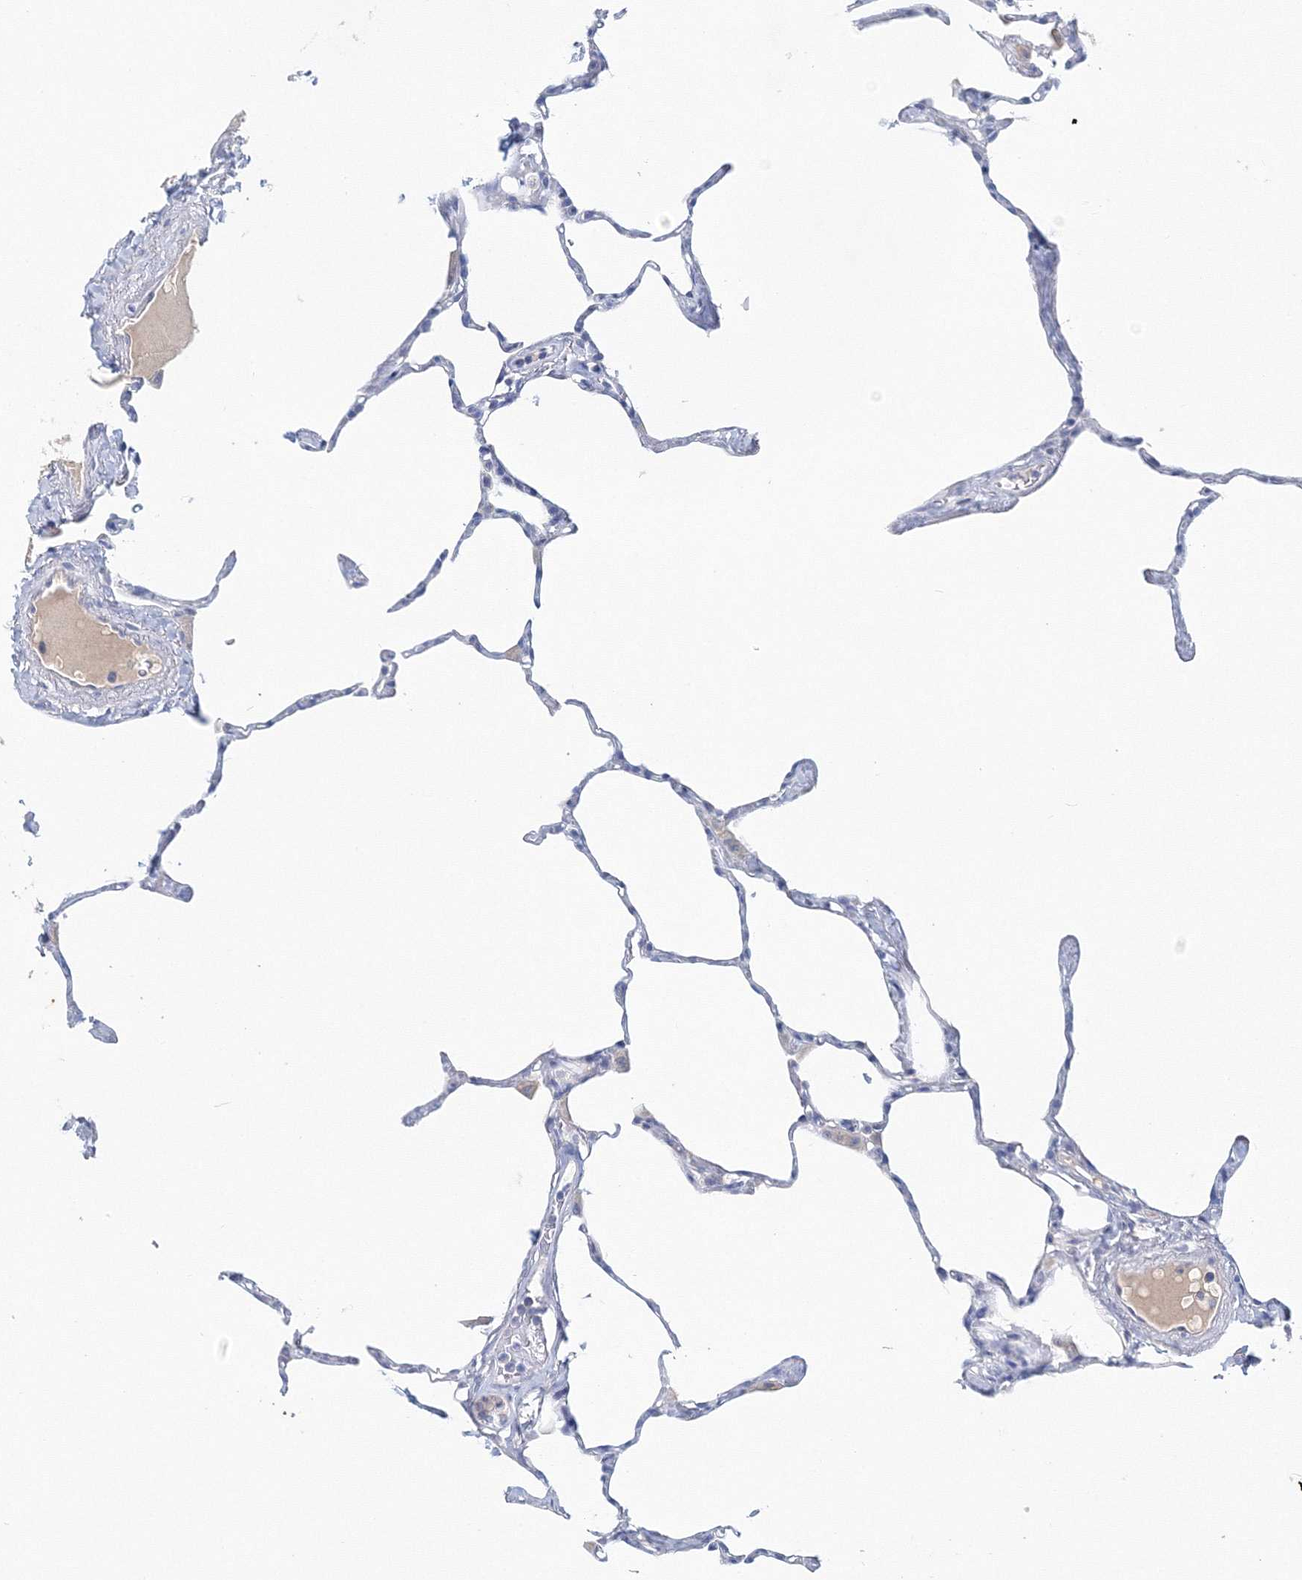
{"staining": {"intensity": "negative", "quantity": "none", "location": "none"}, "tissue": "lung", "cell_type": "Alveolar cells", "image_type": "normal", "snomed": [{"axis": "morphology", "description": "Normal tissue, NOS"}, {"axis": "topography", "description": "Lung"}], "caption": "This is an immunohistochemistry image of normal lung. There is no staining in alveolar cells.", "gene": "LRRIQ4", "patient": {"sex": "male", "age": 65}}